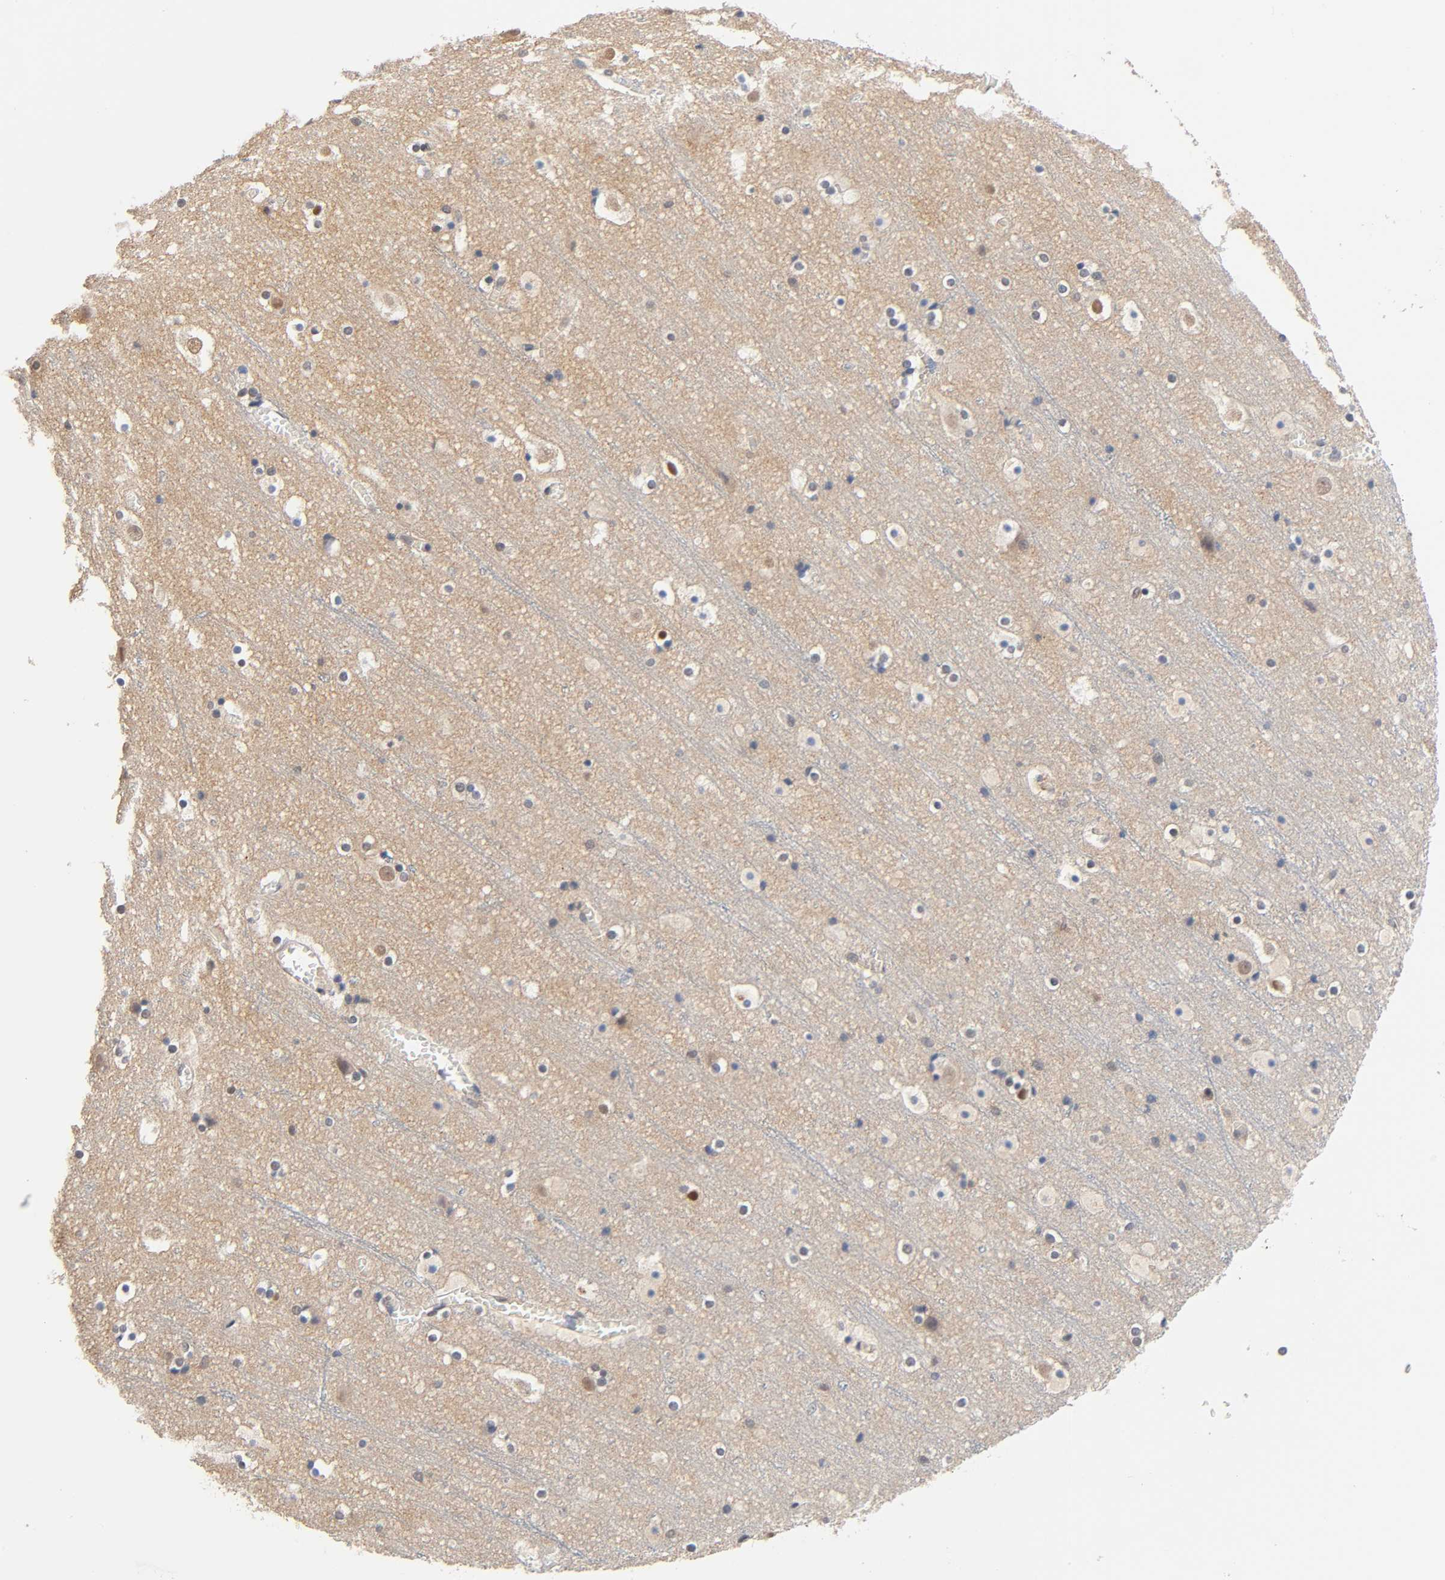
{"staining": {"intensity": "negative", "quantity": "none", "location": "none"}, "tissue": "cerebral cortex", "cell_type": "Endothelial cells", "image_type": "normal", "snomed": [{"axis": "morphology", "description": "Normal tissue, NOS"}, {"axis": "topography", "description": "Cerebral cortex"}], "caption": "High magnification brightfield microscopy of unremarkable cerebral cortex stained with DAB (3,3'-diaminobenzidine) (brown) and counterstained with hematoxylin (blue): endothelial cells show no significant staining. (DAB immunohistochemistry with hematoxylin counter stain).", "gene": "PRKAB1", "patient": {"sex": "male", "age": 45}}